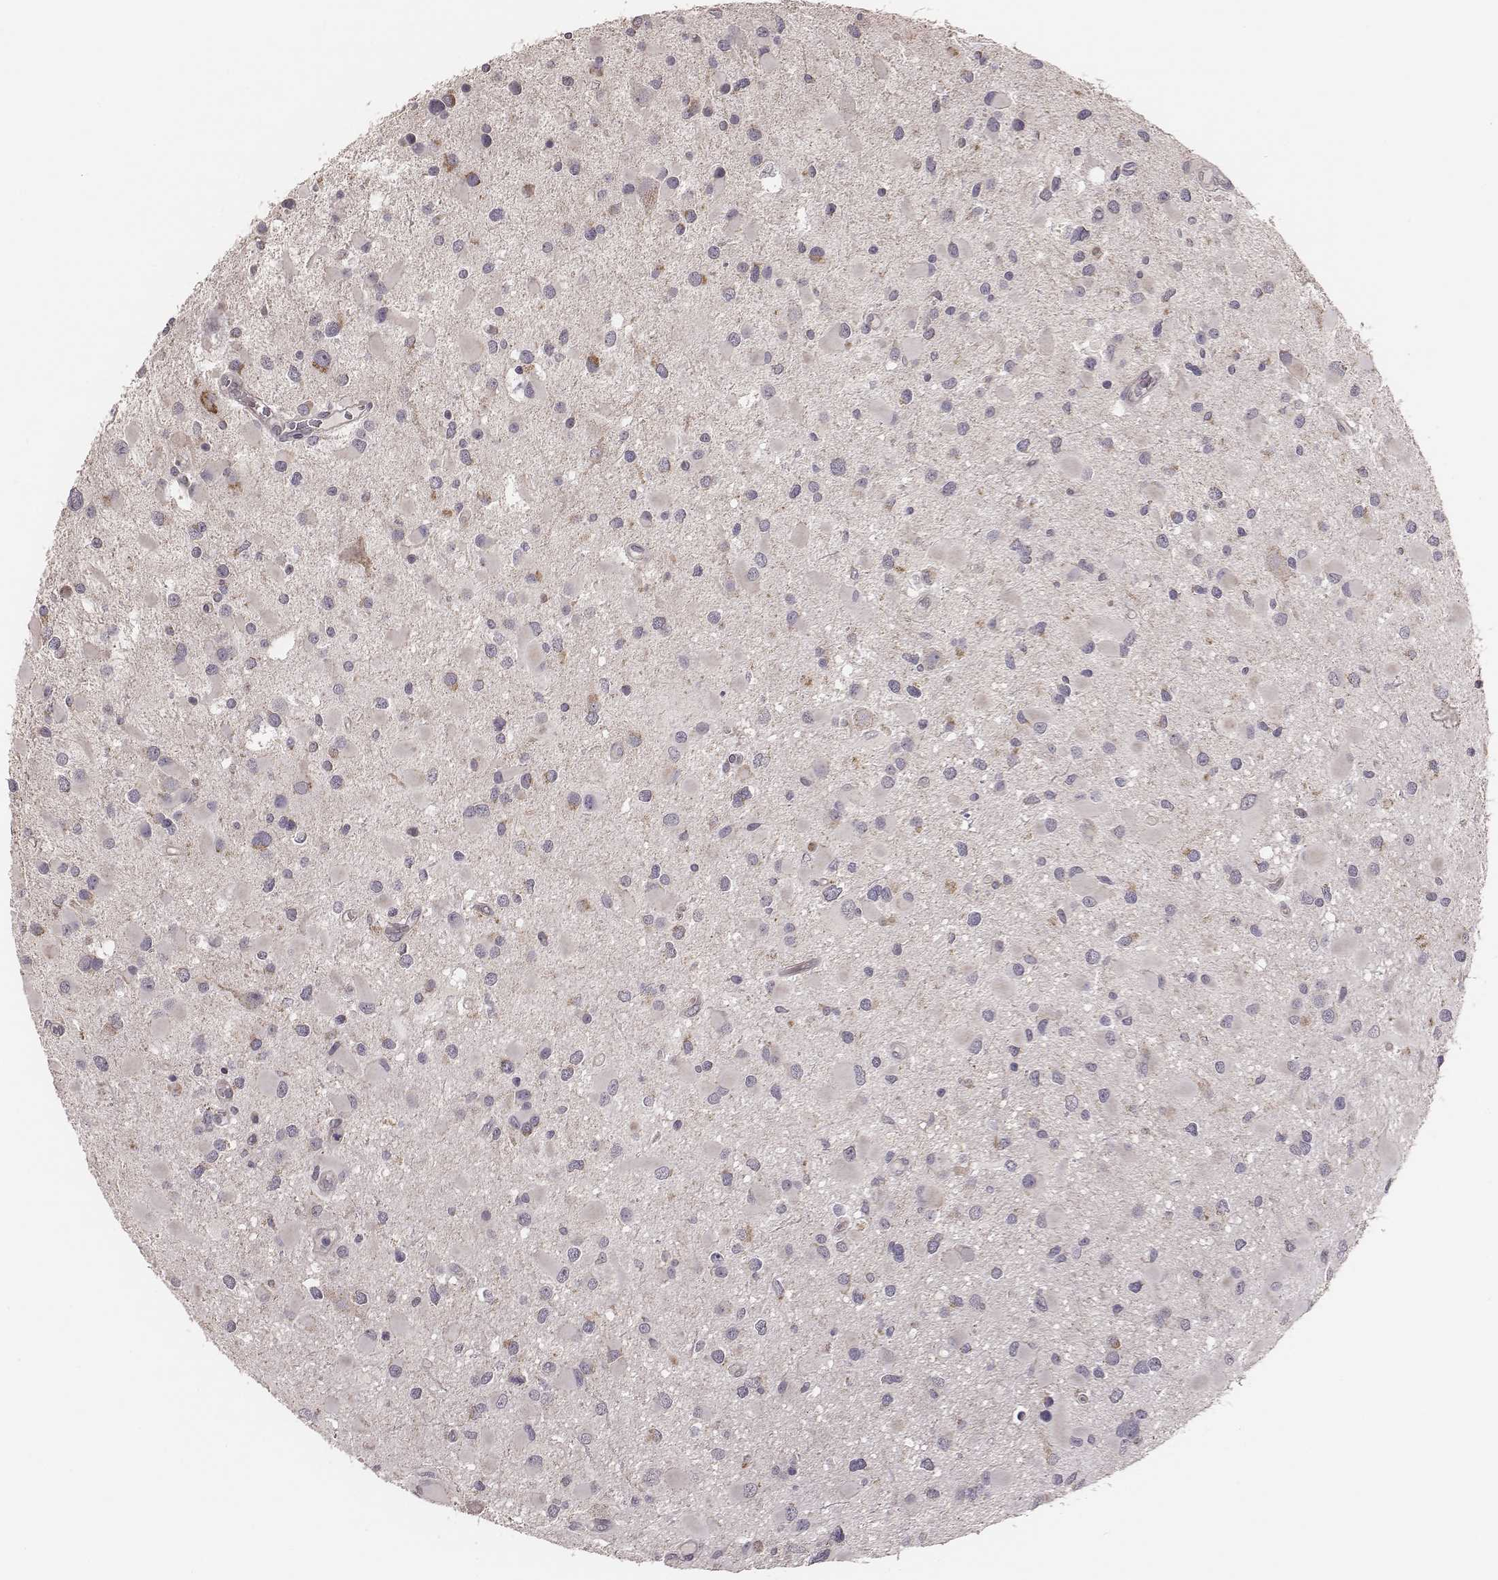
{"staining": {"intensity": "negative", "quantity": "none", "location": "none"}, "tissue": "glioma", "cell_type": "Tumor cells", "image_type": "cancer", "snomed": [{"axis": "morphology", "description": "Glioma, malignant, Low grade"}, {"axis": "topography", "description": "Brain"}], "caption": "This micrograph is of malignant low-grade glioma stained with immunohistochemistry (IHC) to label a protein in brown with the nuclei are counter-stained blue. There is no expression in tumor cells. Brightfield microscopy of IHC stained with DAB (3,3'-diaminobenzidine) (brown) and hematoxylin (blue), captured at high magnification.", "gene": "HAVCR1", "patient": {"sex": "female", "age": 32}}